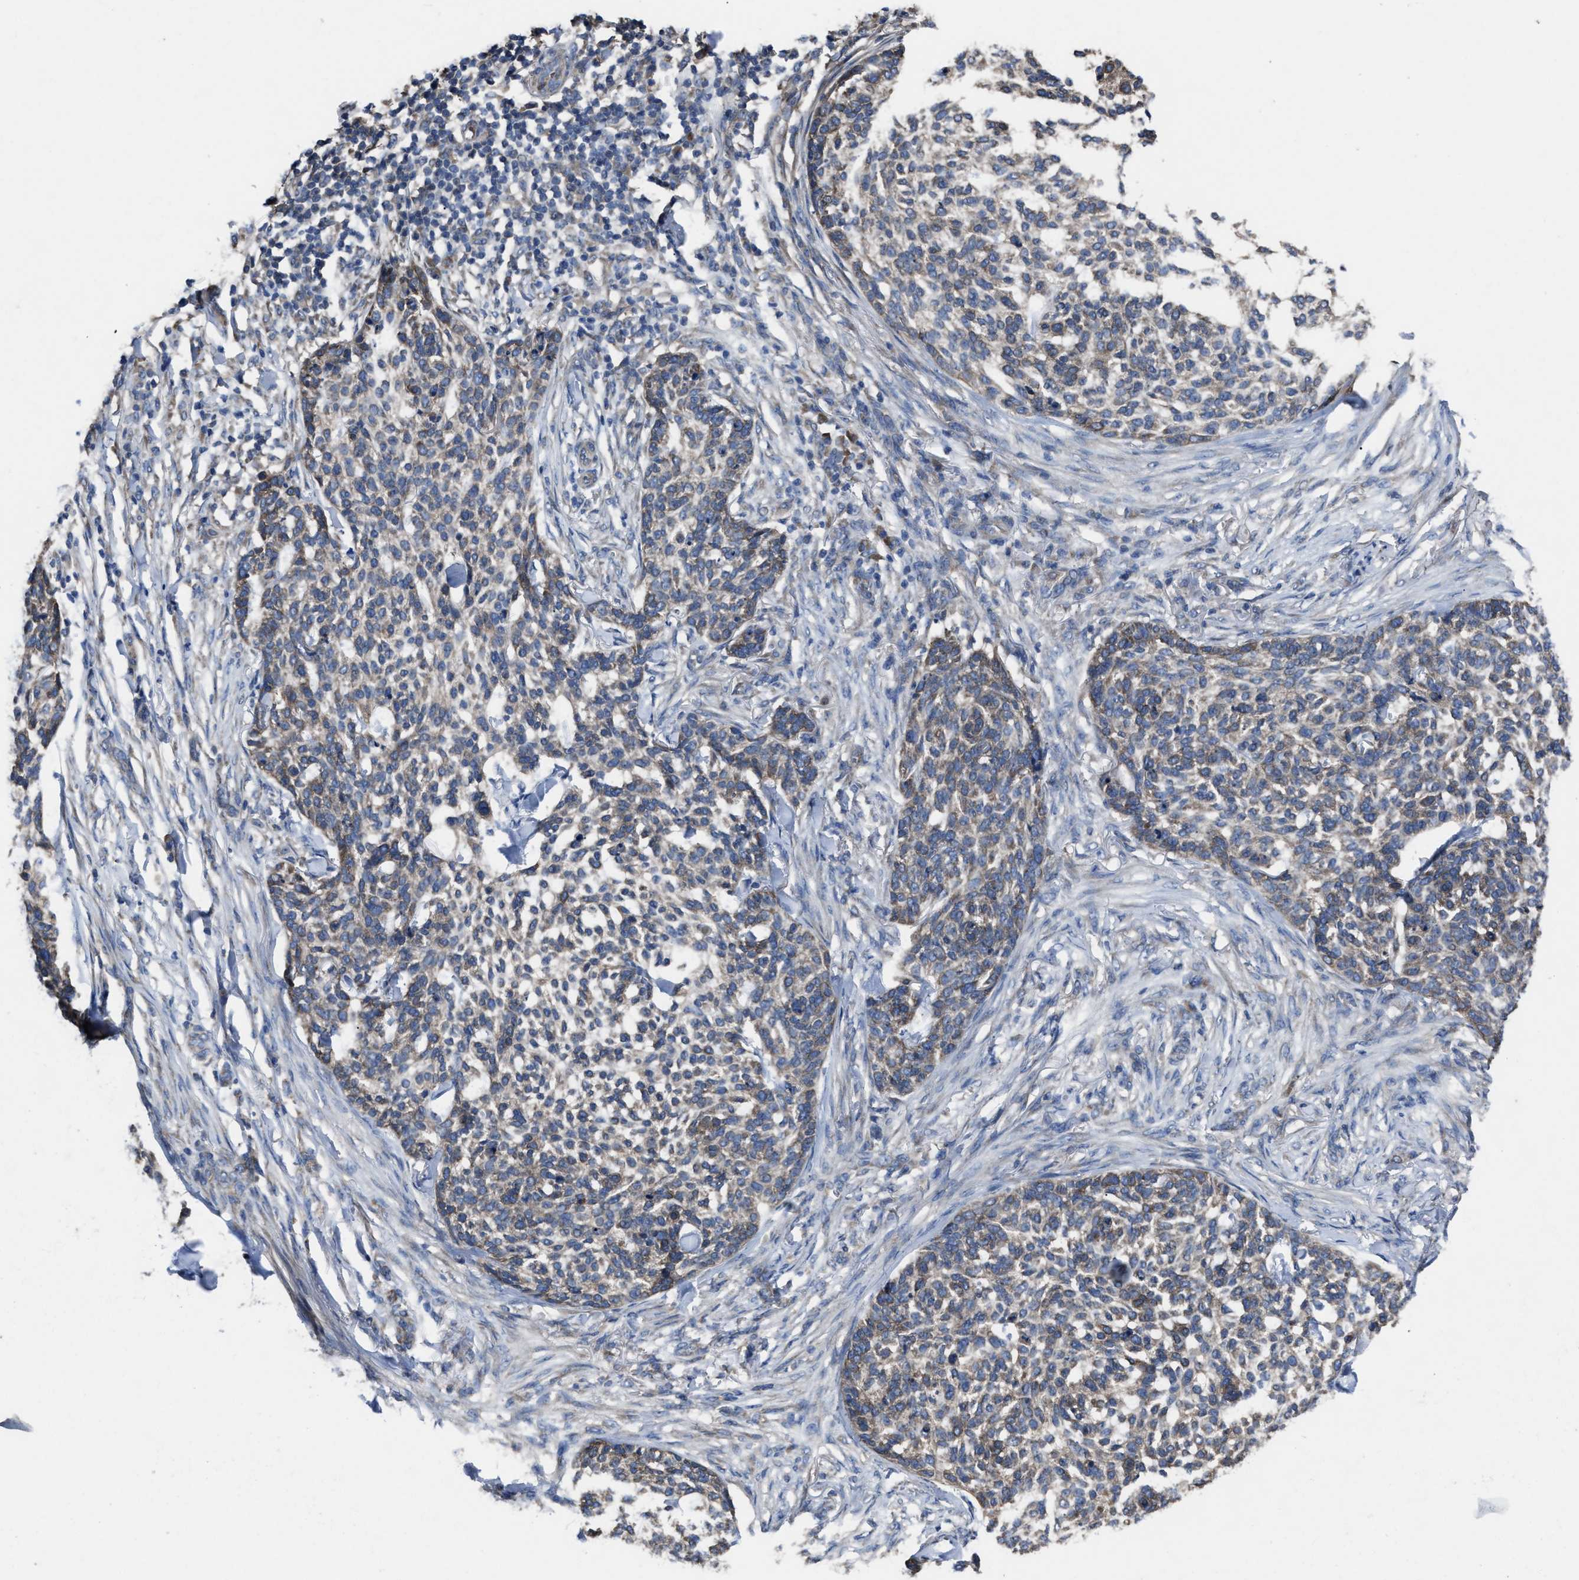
{"staining": {"intensity": "weak", "quantity": "<25%", "location": "cytoplasmic/membranous"}, "tissue": "skin cancer", "cell_type": "Tumor cells", "image_type": "cancer", "snomed": [{"axis": "morphology", "description": "Basal cell carcinoma"}, {"axis": "topography", "description": "Skin"}], "caption": "Tumor cells are negative for protein expression in human skin cancer (basal cell carcinoma).", "gene": "UPF1", "patient": {"sex": "female", "age": 64}}